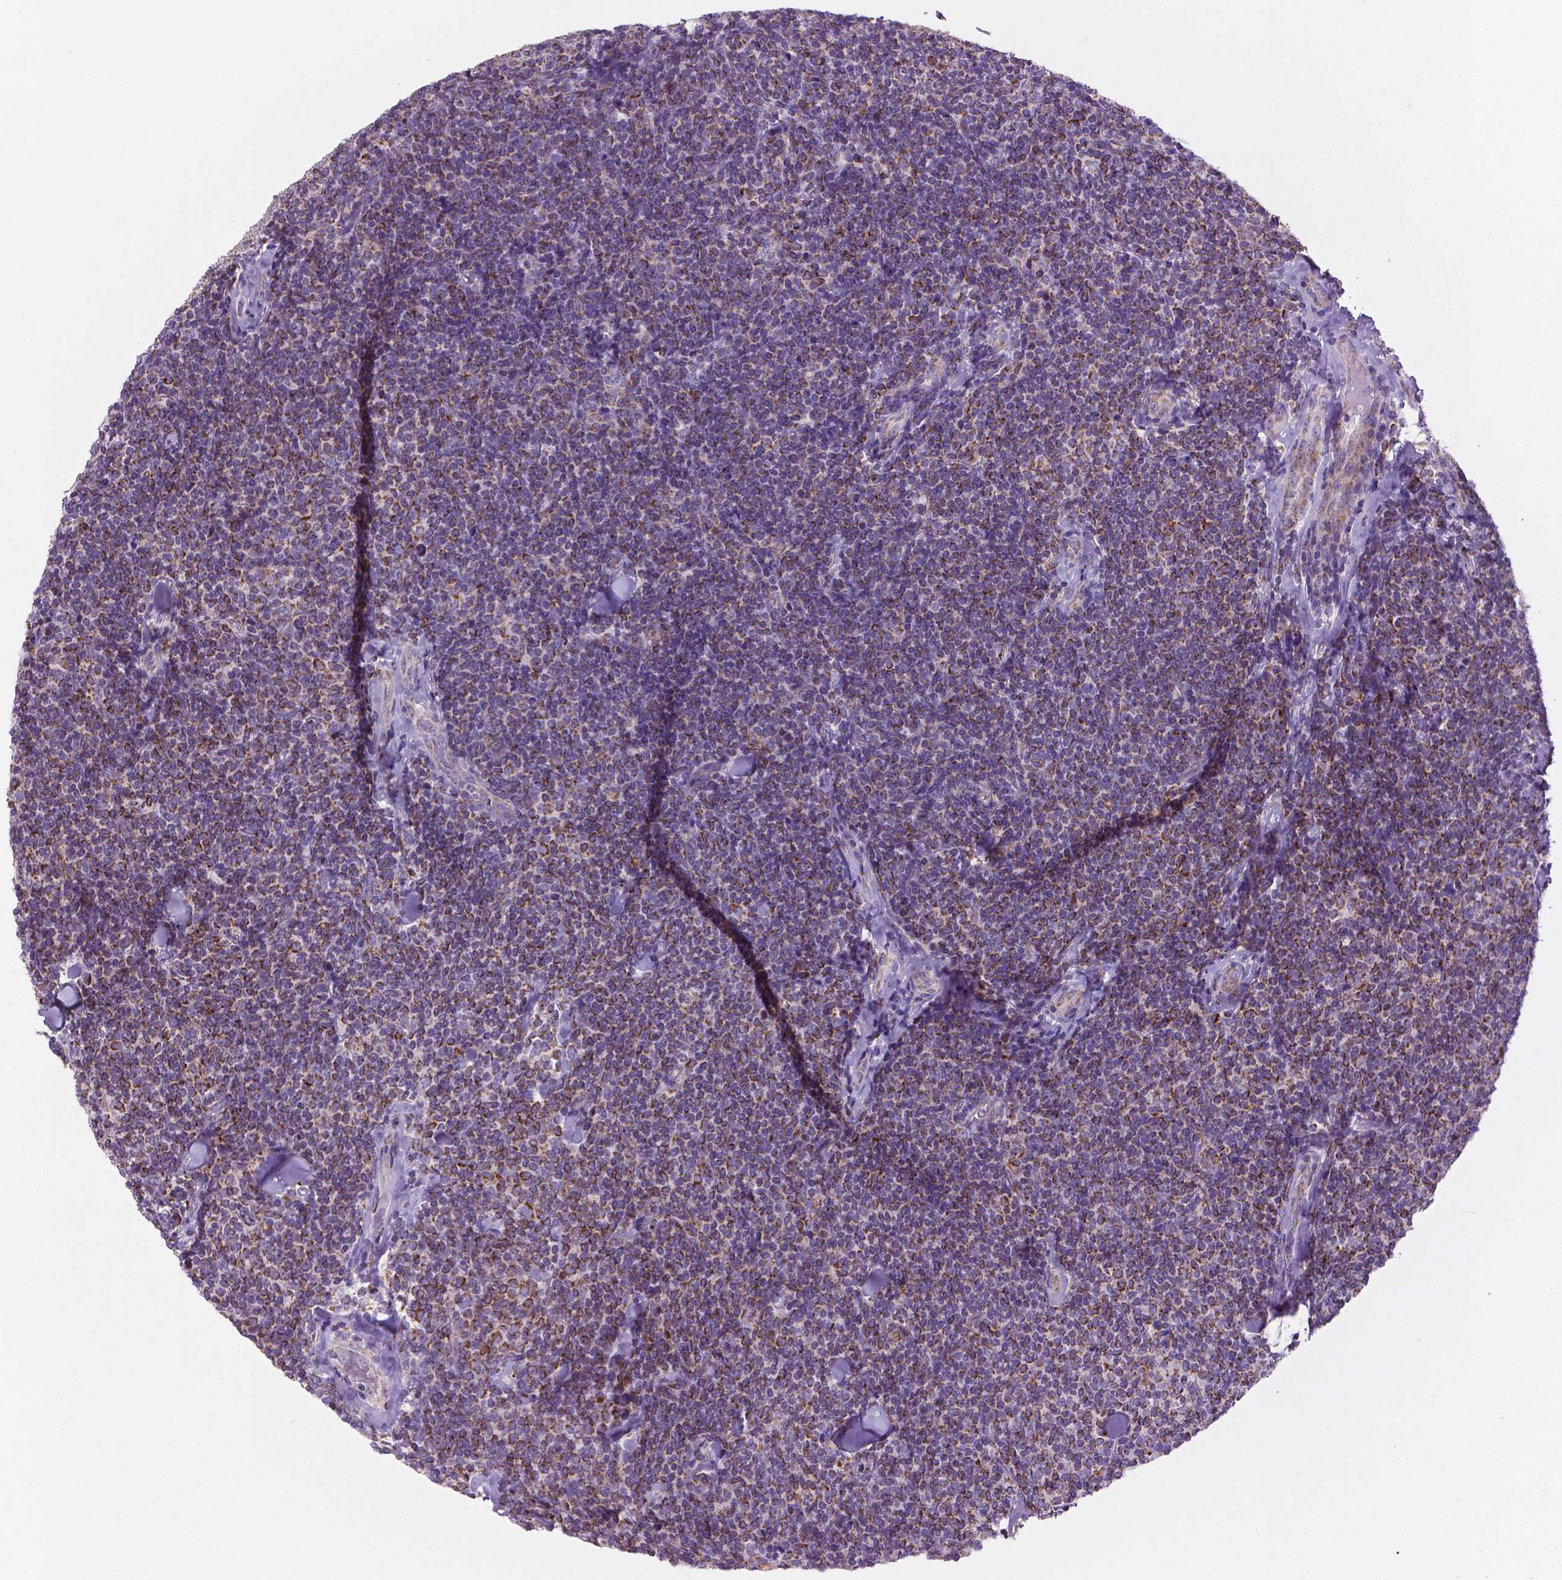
{"staining": {"intensity": "strong", "quantity": "25%-75%", "location": "cytoplasmic/membranous"}, "tissue": "lymphoma", "cell_type": "Tumor cells", "image_type": "cancer", "snomed": [{"axis": "morphology", "description": "Malignant lymphoma, non-Hodgkin's type, Low grade"}, {"axis": "topography", "description": "Lymph node"}], "caption": "IHC photomicrograph of human lymphoma stained for a protein (brown), which displays high levels of strong cytoplasmic/membranous staining in about 25%-75% of tumor cells.", "gene": "VDAC1", "patient": {"sex": "female", "age": 56}}